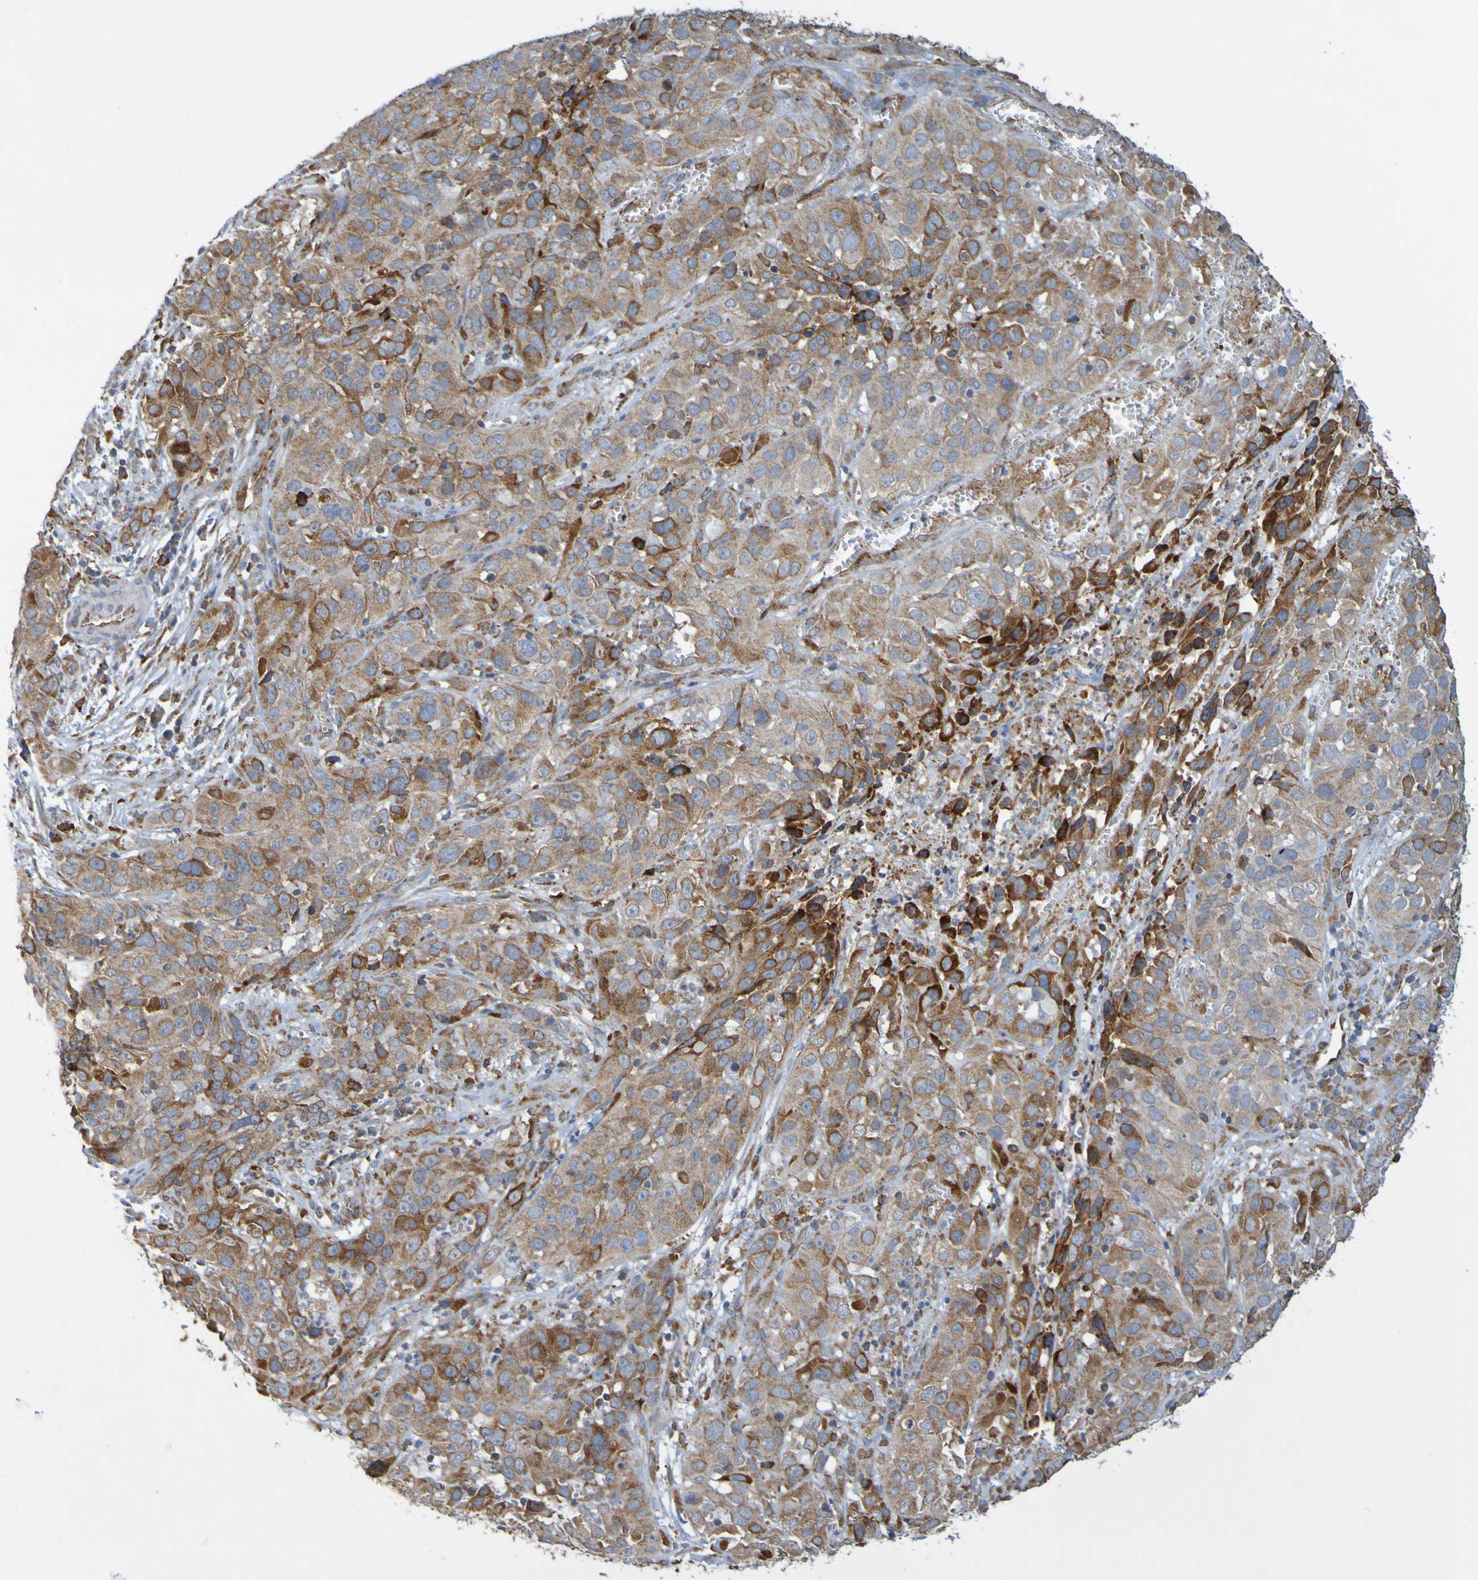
{"staining": {"intensity": "strong", "quantity": "25%-75%", "location": "cytoplasmic/membranous"}, "tissue": "cervical cancer", "cell_type": "Tumor cells", "image_type": "cancer", "snomed": [{"axis": "morphology", "description": "Squamous cell carcinoma, NOS"}, {"axis": "topography", "description": "Cervix"}], "caption": "The image exhibits immunohistochemical staining of cervical squamous cell carcinoma. There is strong cytoplasmic/membranous expression is seen in about 25%-75% of tumor cells. (DAB = brown stain, brightfield microscopy at high magnification).", "gene": "PDIA3", "patient": {"sex": "female", "age": 32}}